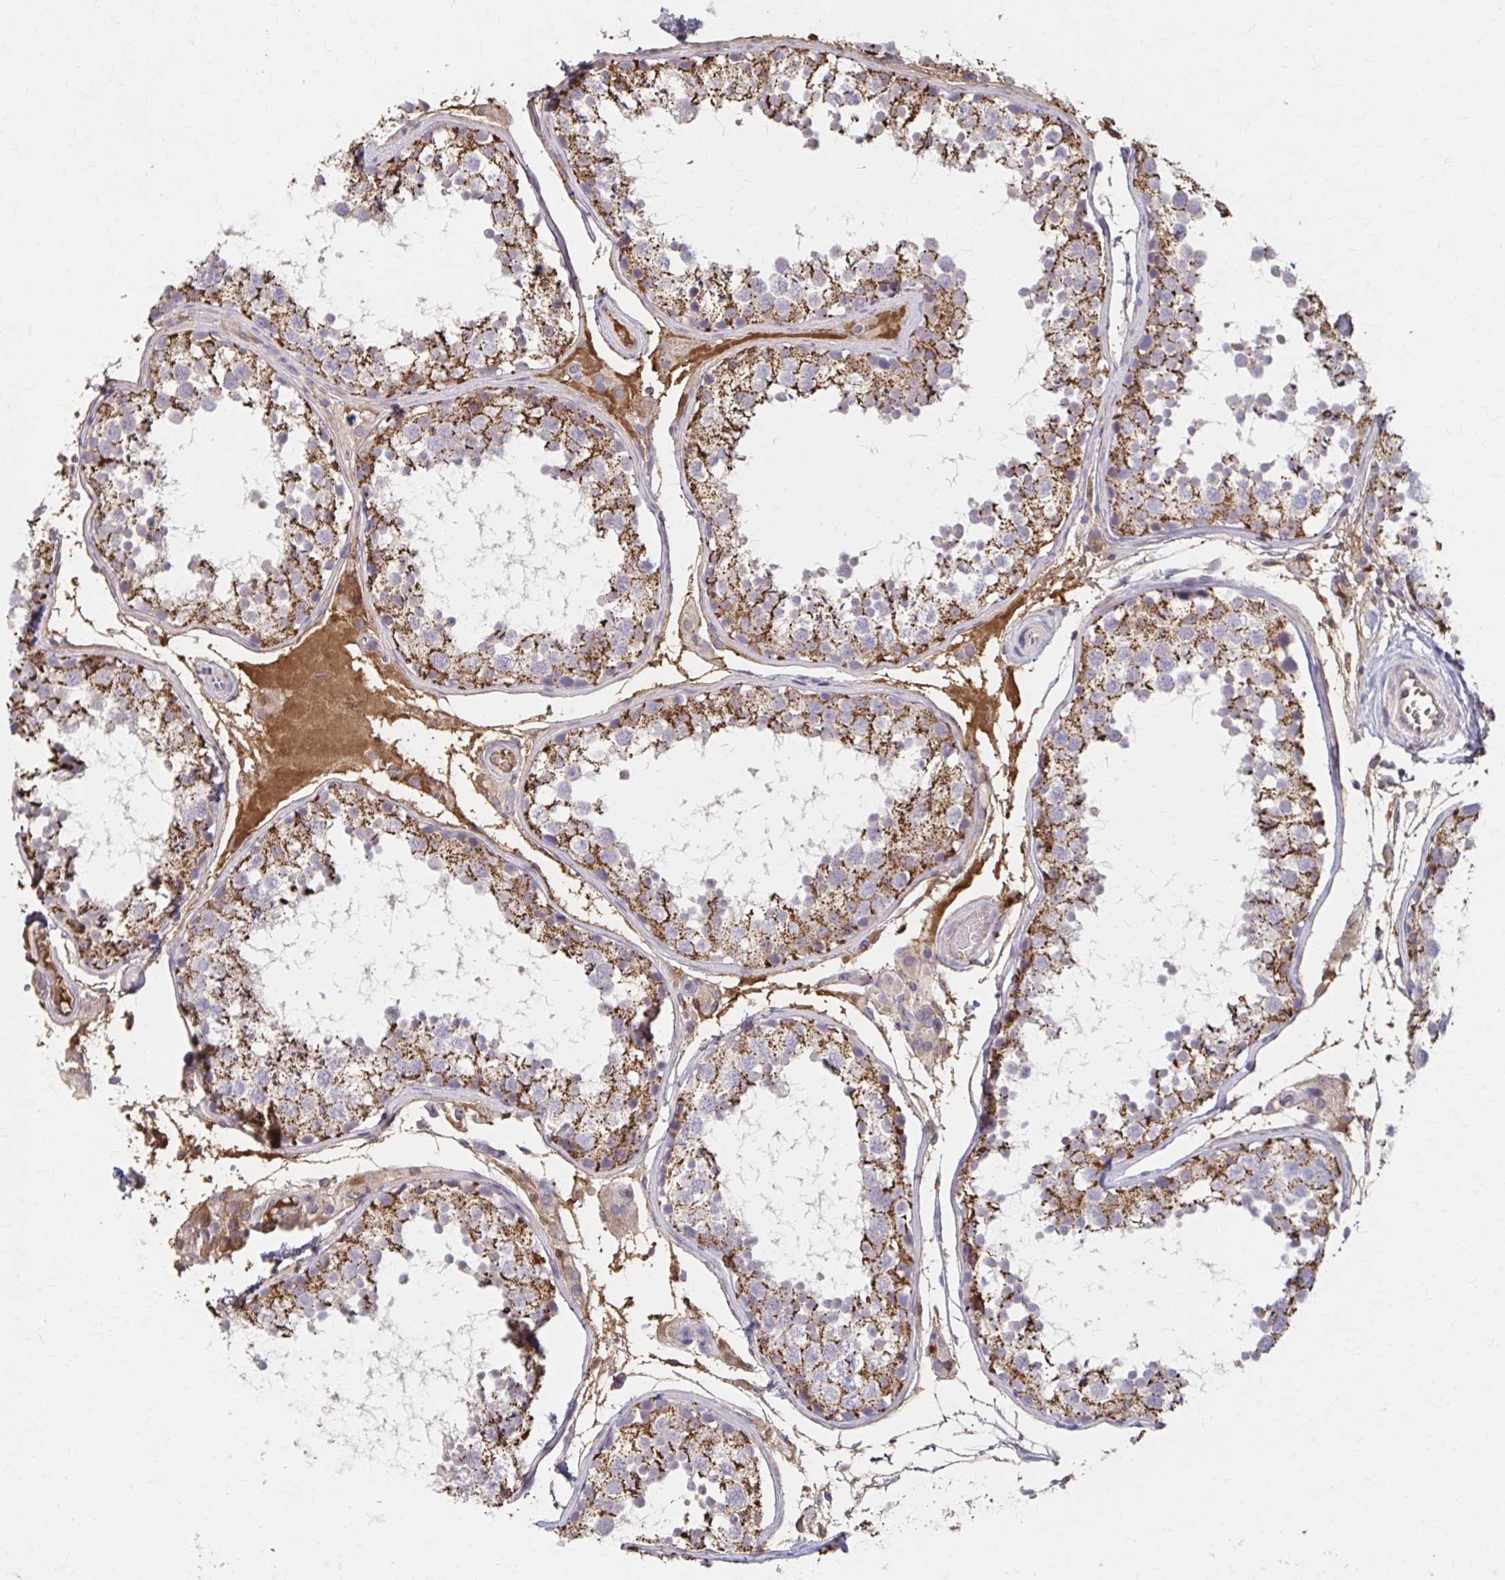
{"staining": {"intensity": "strong", "quantity": ">75%", "location": "cytoplasmic/membranous"}, "tissue": "testis", "cell_type": "Cells in seminiferous ducts", "image_type": "normal", "snomed": [{"axis": "morphology", "description": "Normal tissue, NOS"}, {"axis": "topography", "description": "Testis"}], "caption": "A high-resolution photomicrograph shows immunohistochemistry staining of unremarkable testis, which shows strong cytoplasmic/membranous staining in approximately >75% of cells in seminiferous ducts. Immunohistochemistry (ihc) stains the protein of interest in brown and the nuclei are stained blue.", "gene": "HMGCS2", "patient": {"sex": "male", "age": 29}}